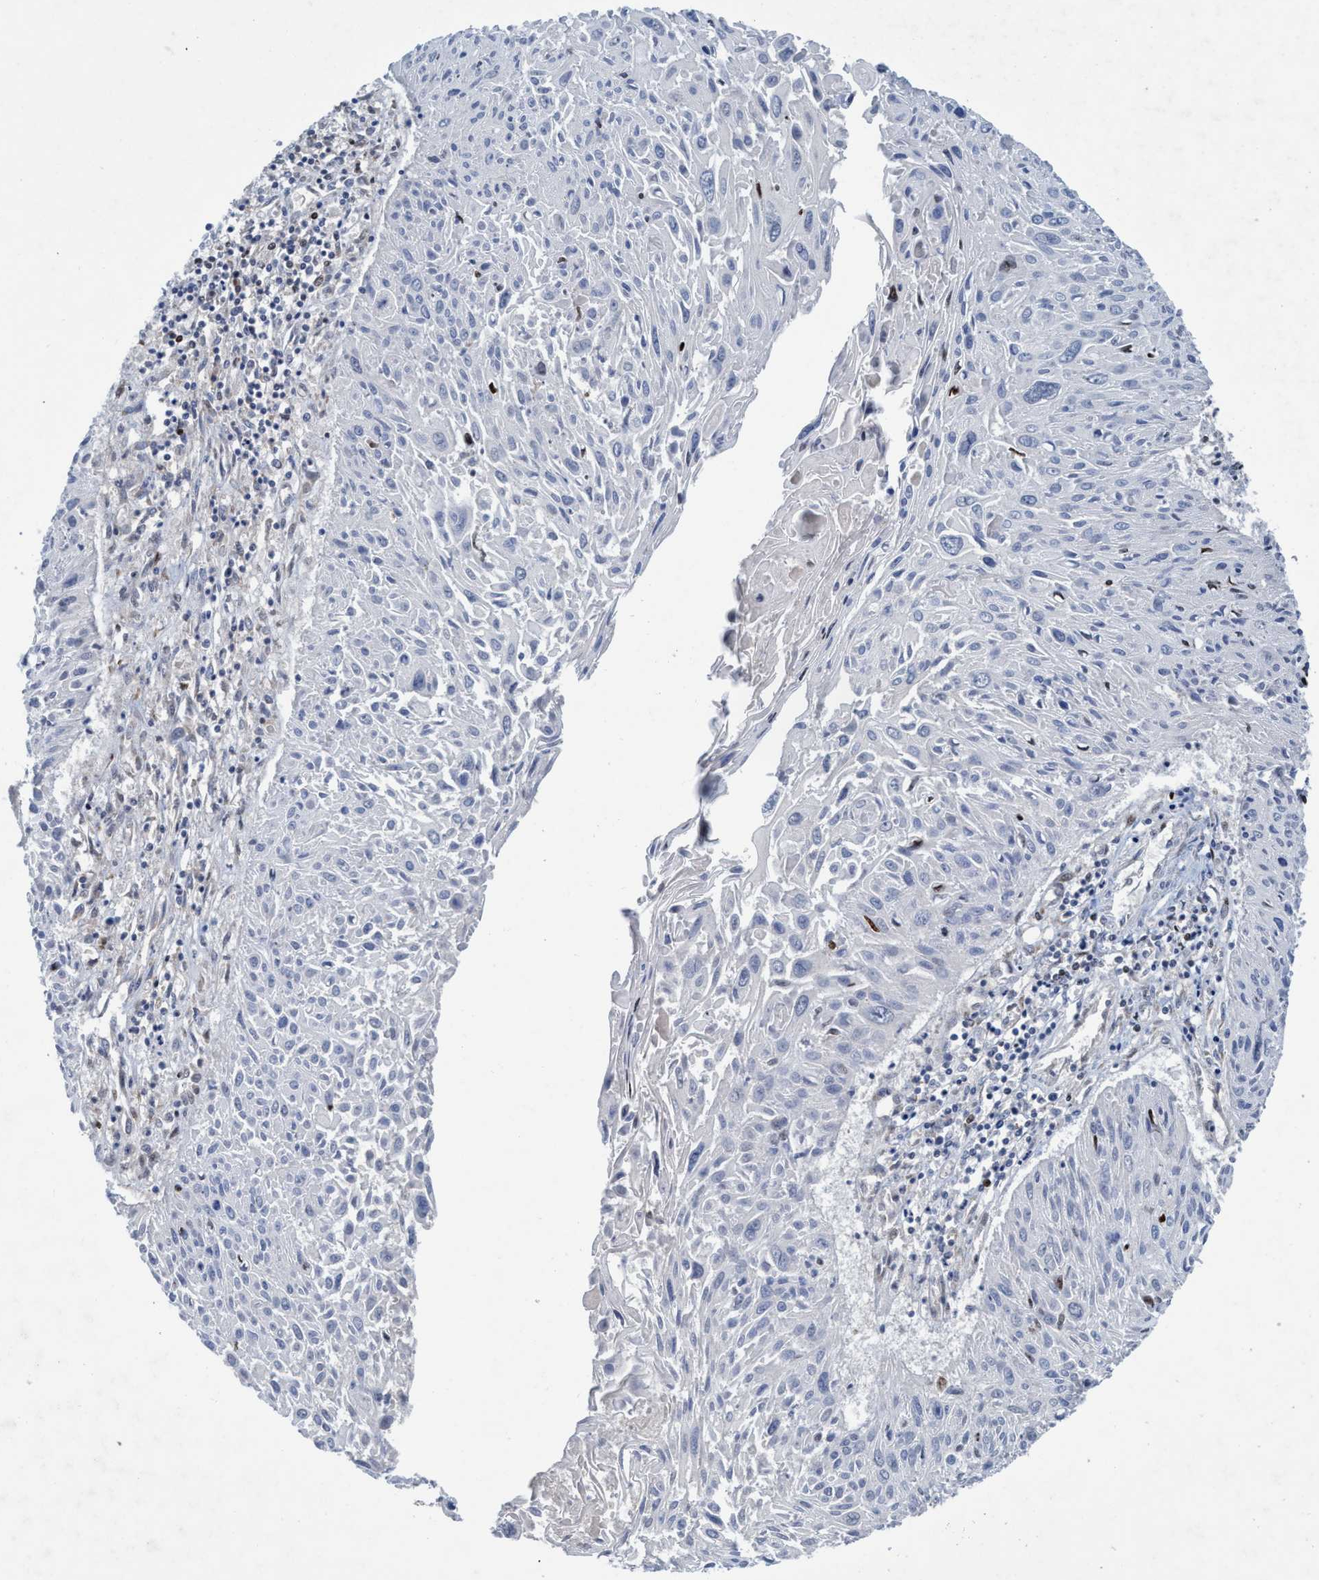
{"staining": {"intensity": "negative", "quantity": "none", "location": "none"}, "tissue": "cervical cancer", "cell_type": "Tumor cells", "image_type": "cancer", "snomed": [{"axis": "morphology", "description": "Squamous cell carcinoma, NOS"}, {"axis": "topography", "description": "Cervix"}], "caption": "Cervical cancer was stained to show a protein in brown. There is no significant positivity in tumor cells.", "gene": "ENDOG", "patient": {"sex": "female", "age": 51}}